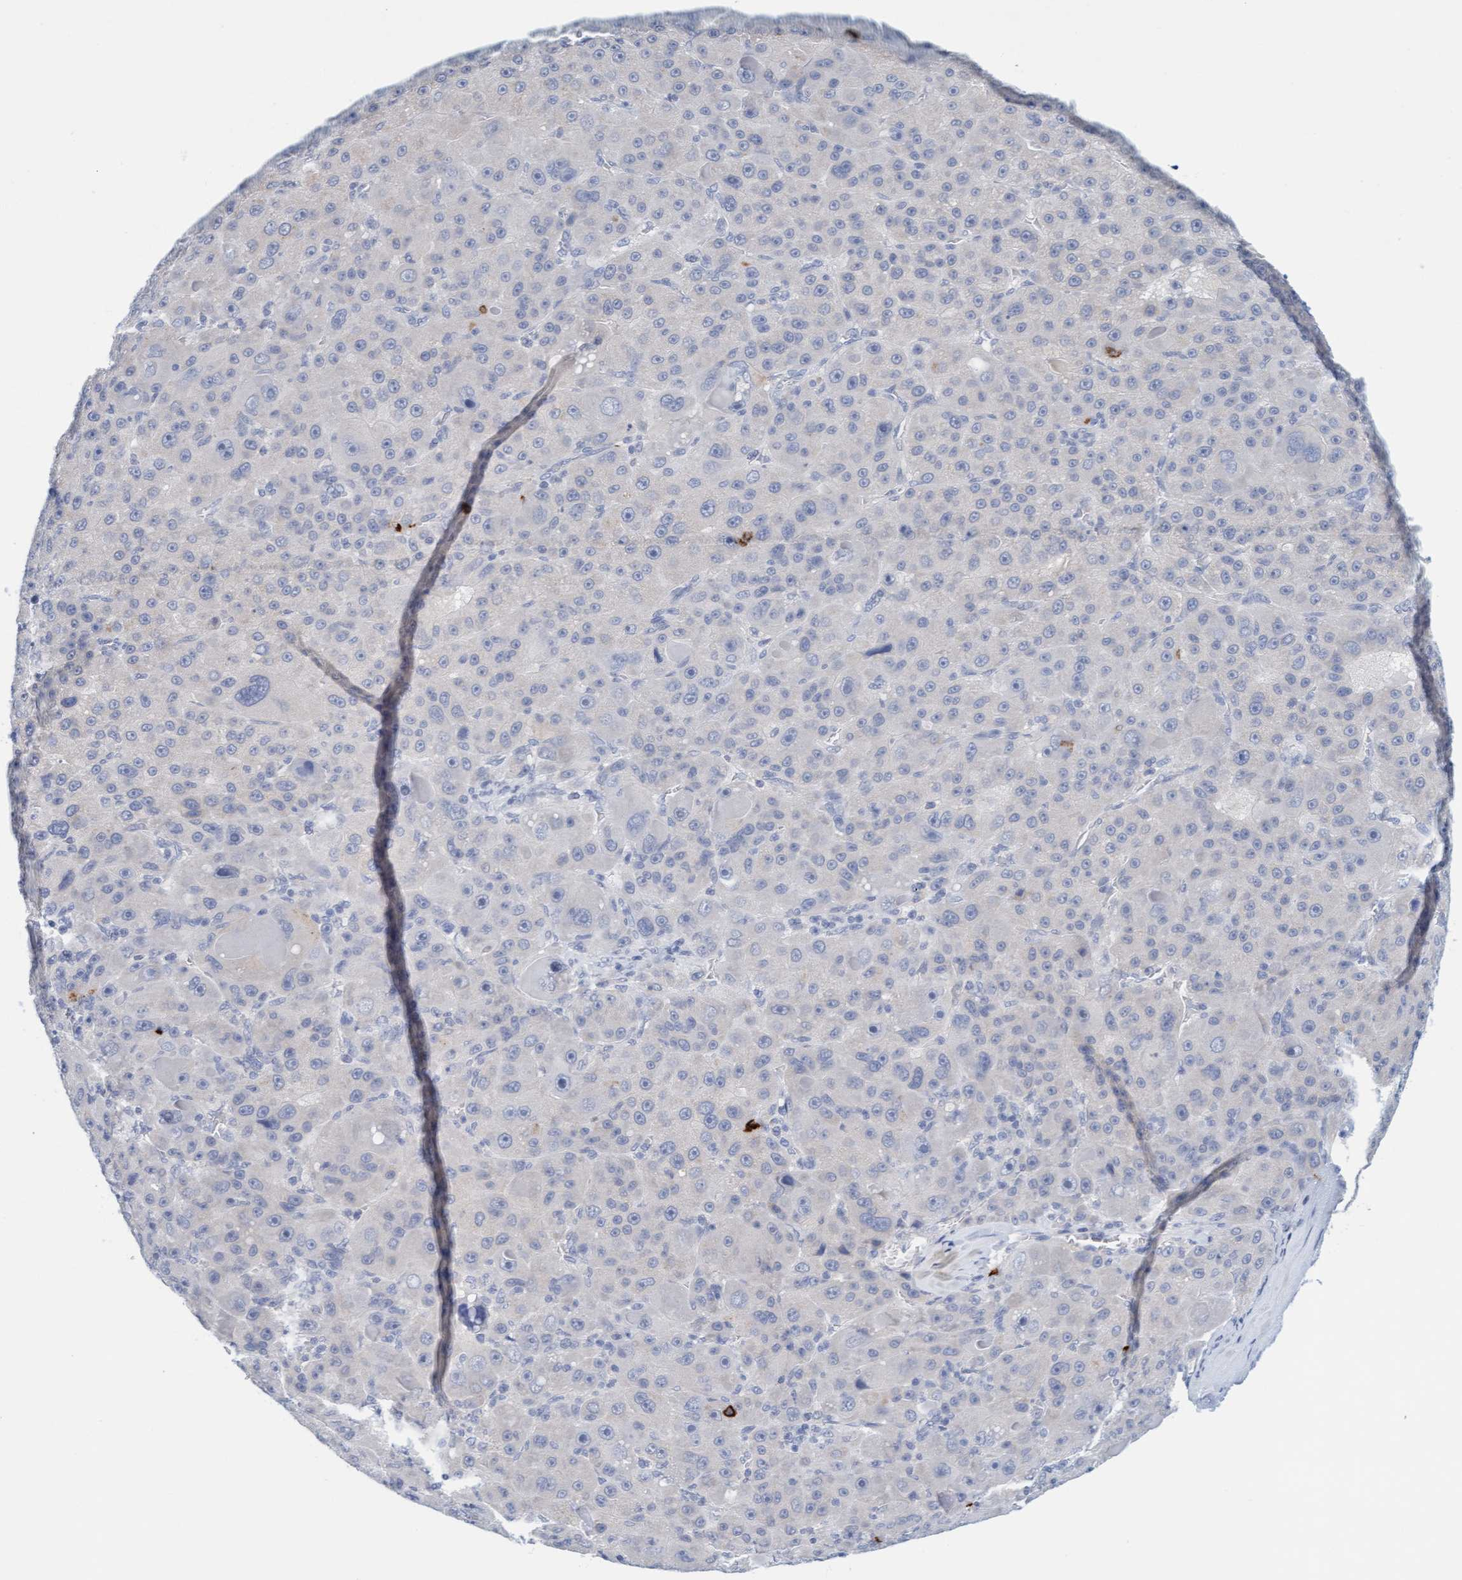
{"staining": {"intensity": "negative", "quantity": "none", "location": "none"}, "tissue": "liver cancer", "cell_type": "Tumor cells", "image_type": "cancer", "snomed": [{"axis": "morphology", "description": "Carcinoma, Hepatocellular, NOS"}, {"axis": "topography", "description": "Liver"}], "caption": "A histopathology image of human liver cancer (hepatocellular carcinoma) is negative for staining in tumor cells.", "gene": "CPA3", "patient": {"sex": "male", "age": 76}}